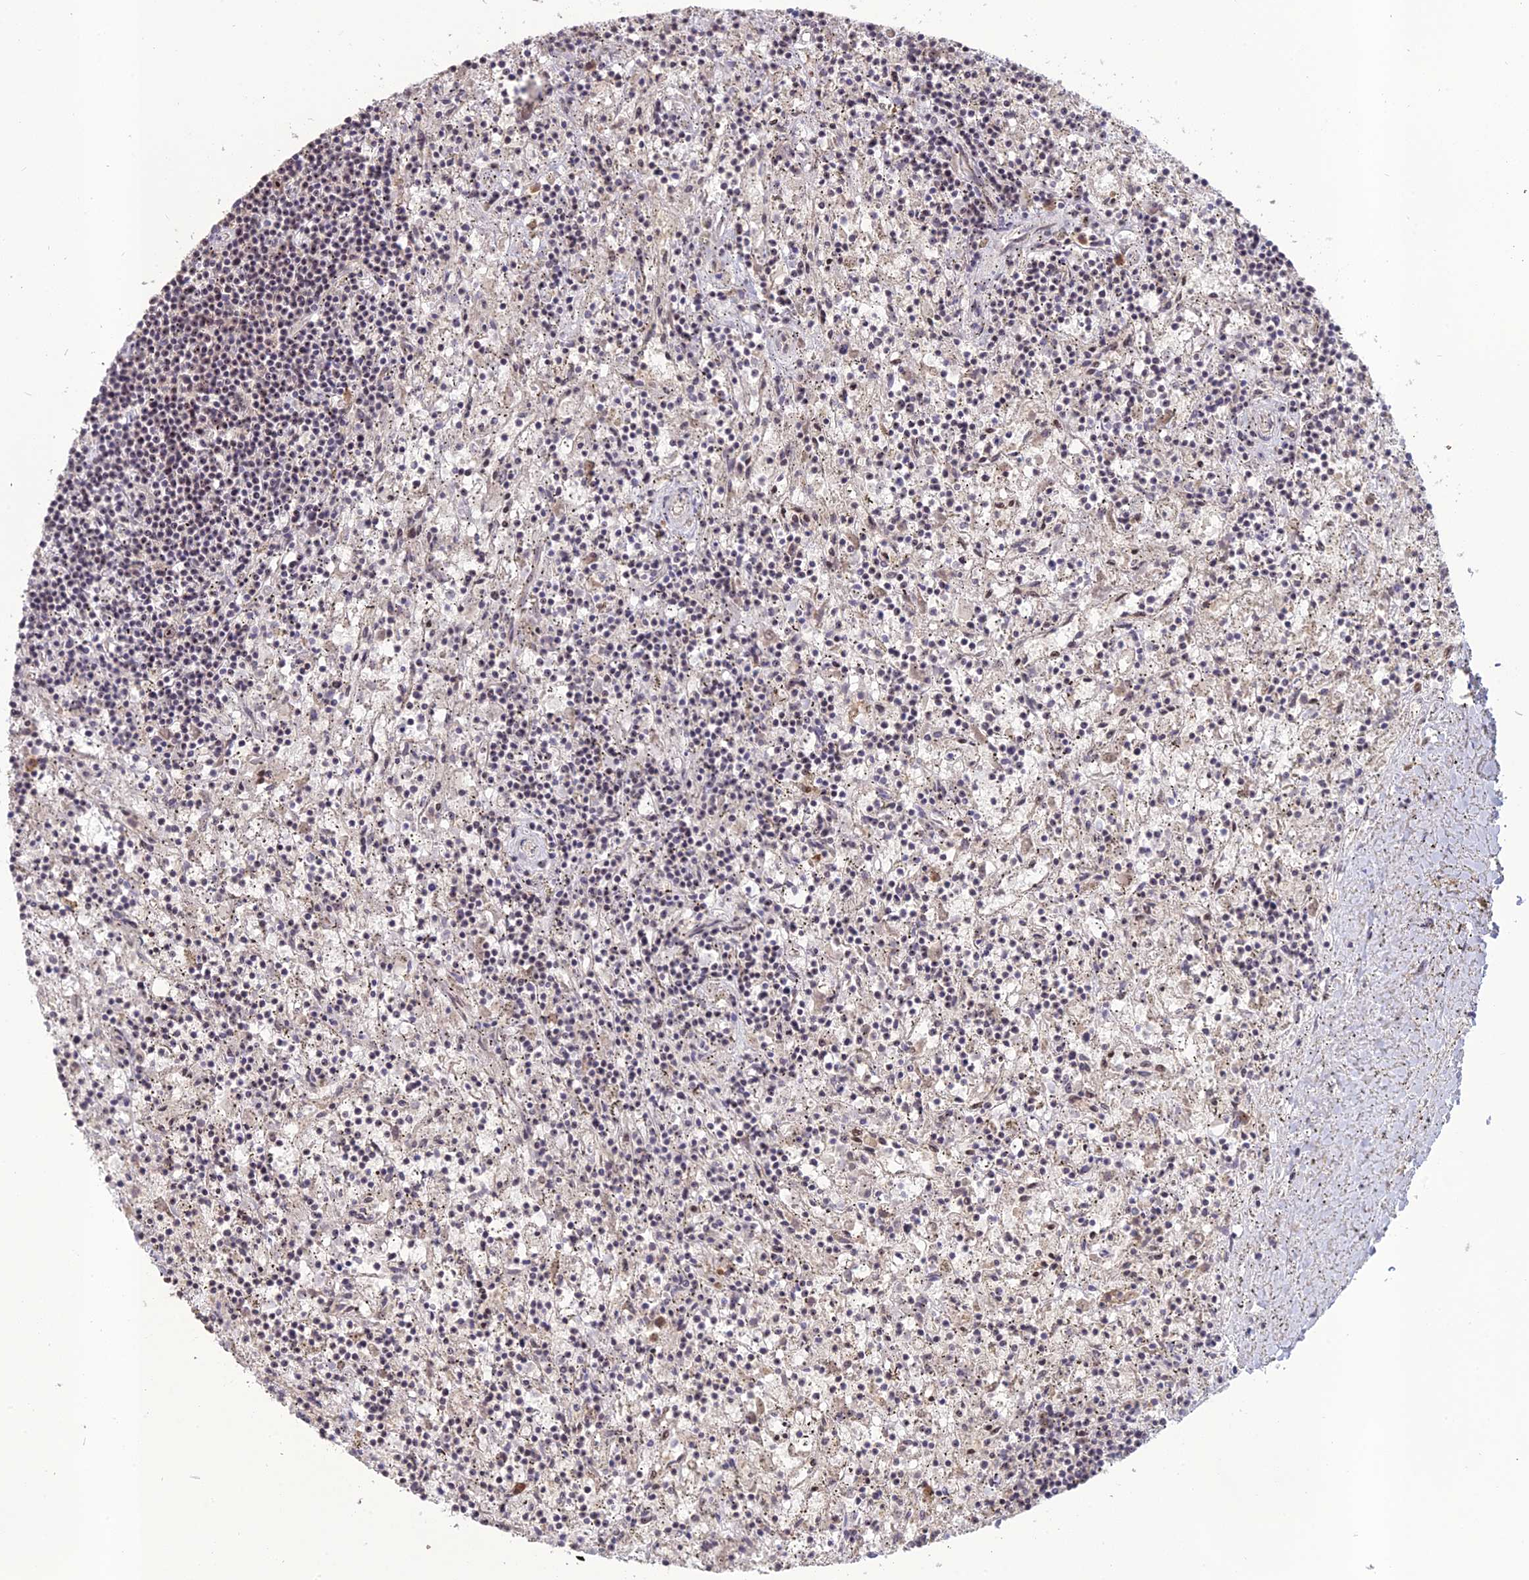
{"staining": {"intensity": "negative", "quantity": "none", "location": "none"}, "tissue": "lymphoma", "cell_type": "Tumor cells", "image_type": "cancer", "snomed": [{"axis": "morphology", "description": "Malignant lymphoma, non-Hodgkin's type, Low grade"}, {"axis": "topography", "description": "Spleen"}], "caption": "Immunohistochemical staining of human low-grade malignant lymphoma, non-Hodgkin's type displays no significant expression in tumor cells. Nuclei are stained in blue.", "gene": "FAM131A", "patient": {"sex": "male", "age": 76}}